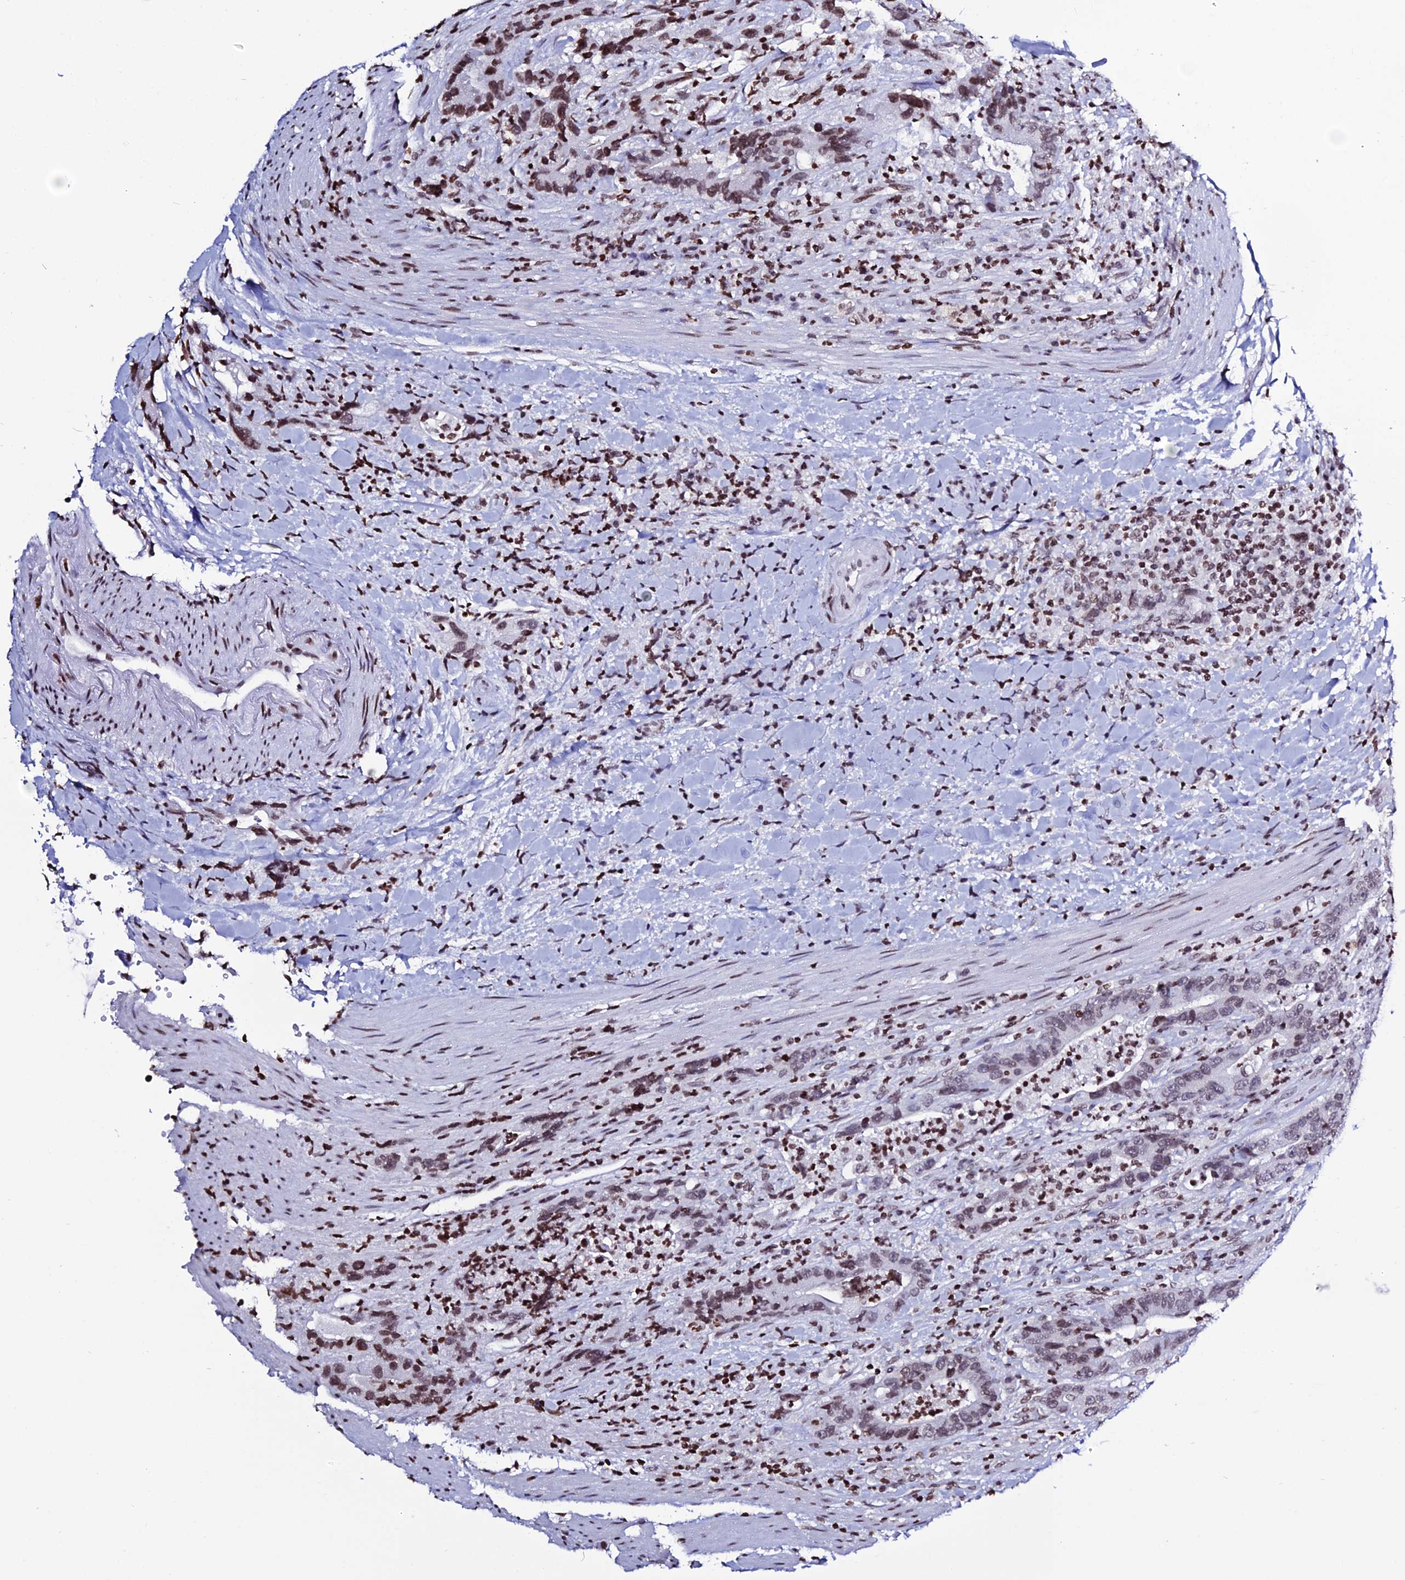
{"staining": {"intensity": "moderate", "quantity": ">75%", "location": "nuclear"}, "tissue": "colorectal cancer", "cell_type": "Tumor cells", "image_type": "cancer", "snomed": [{"axis": "morphology", "description": "Adenocarcinoma, NOS"}, {"axis": "topography", "description": "Colon"}], "caption": "There is medium levels of moderate nuclear positivity in tumor cells of colorectal cancer (adenocarcinoma), as demonstrated by immunohistochemical staining (brown color).", "gene": "MACROH2A2", "patient": {"sex": "female", "age": 75}}